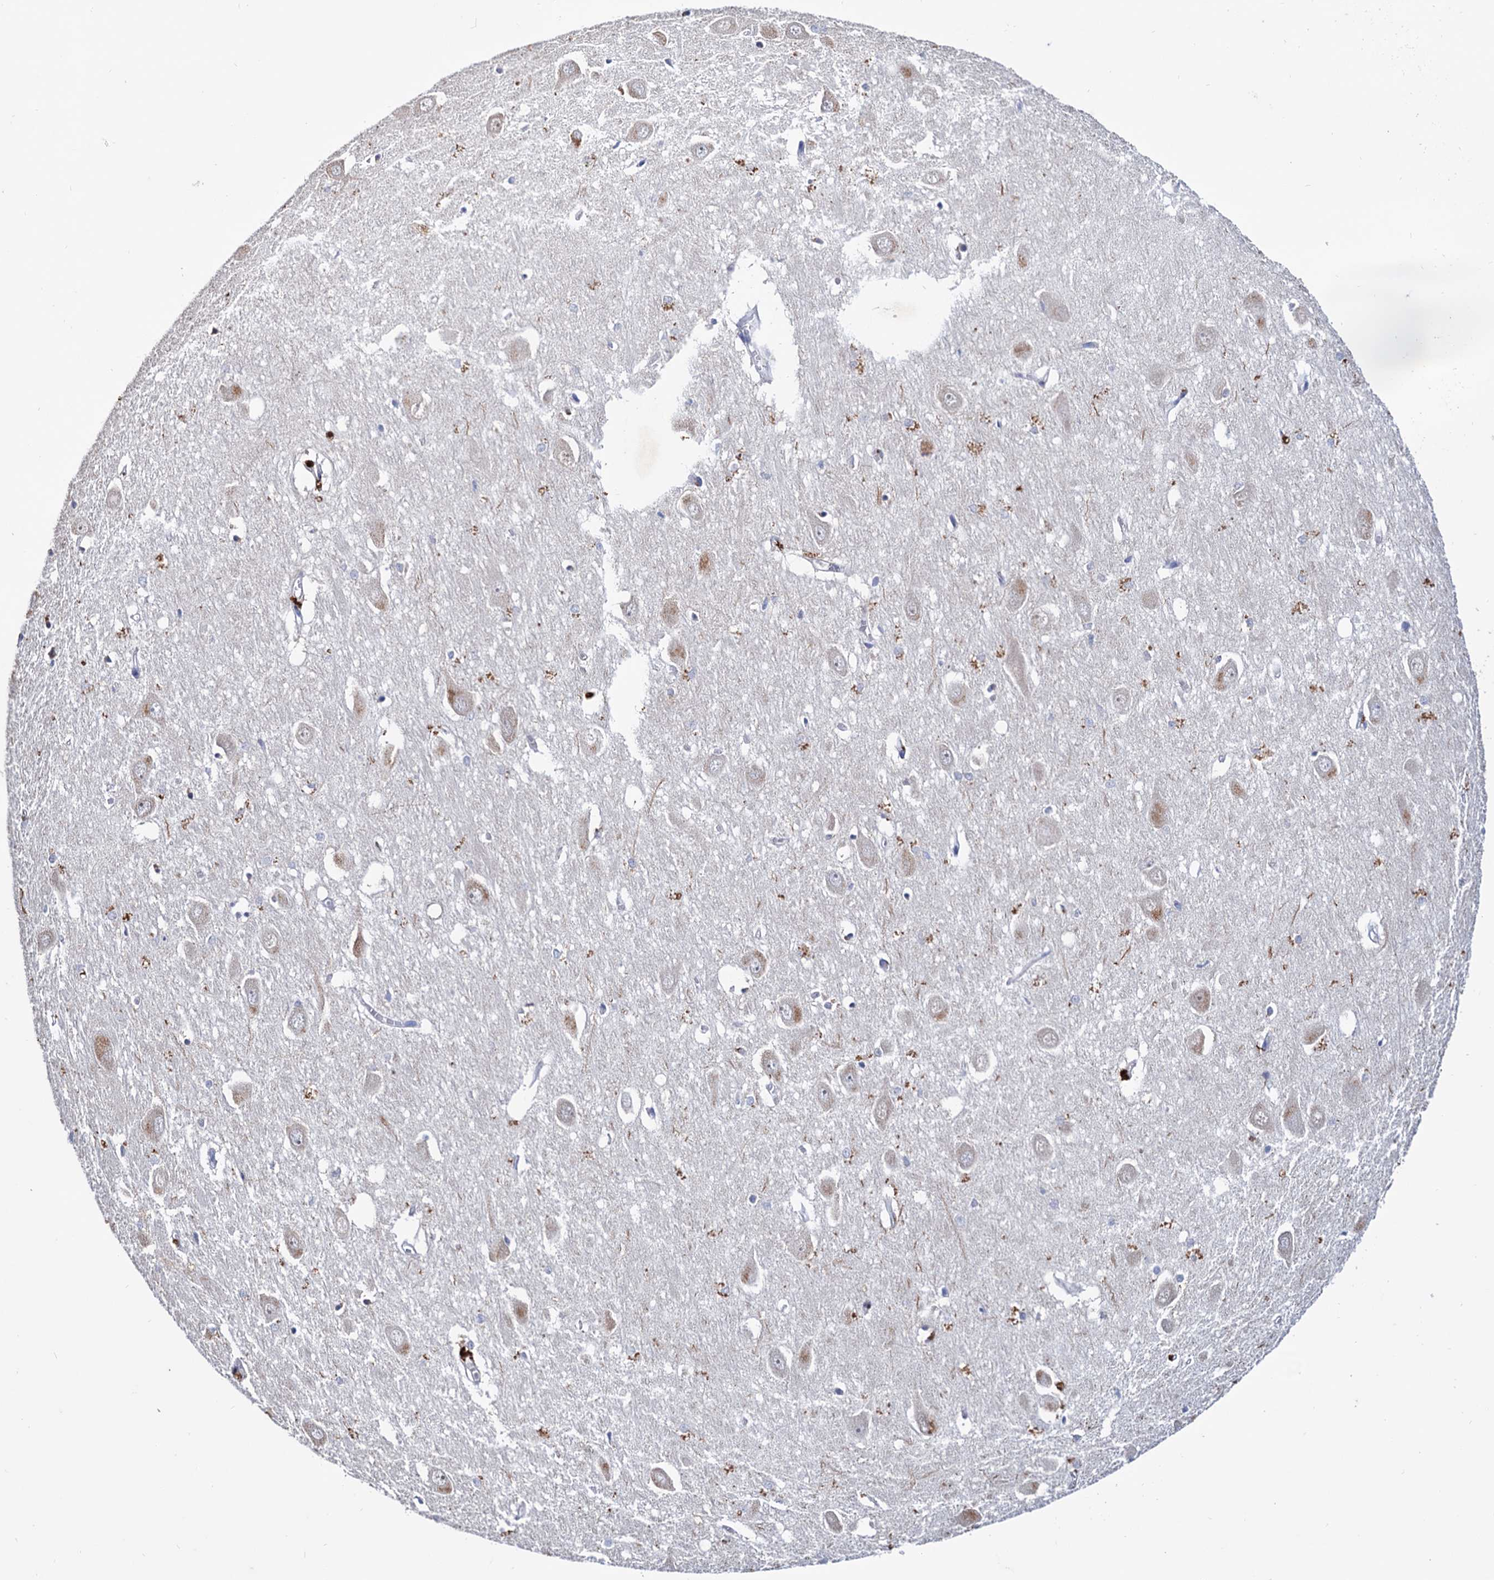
{"staining": {"intensity": "moderate", "quantity": "<25%", "location": "cytoplasmic/membranous"}, "tissue": "hippocampus", "cell_type": "Glial cells", "image_type": "normal", "snomed": [{"axis": "morphology", "description": "Normal tissue, NOS"}, {"axis": "topography", "description": "Hippocampus"}], "caption": "High-magnification brightfield microscopy of unremarkable hippocampus stained with DAB (brown) and counterstained with hematoxylin (blue). glial cells exhibit moderate cytoplasmic/membranous positivity is present in about<25% of cells.", "gene": "NPAS4", "patient": {"sex": "female", "age": 64}}